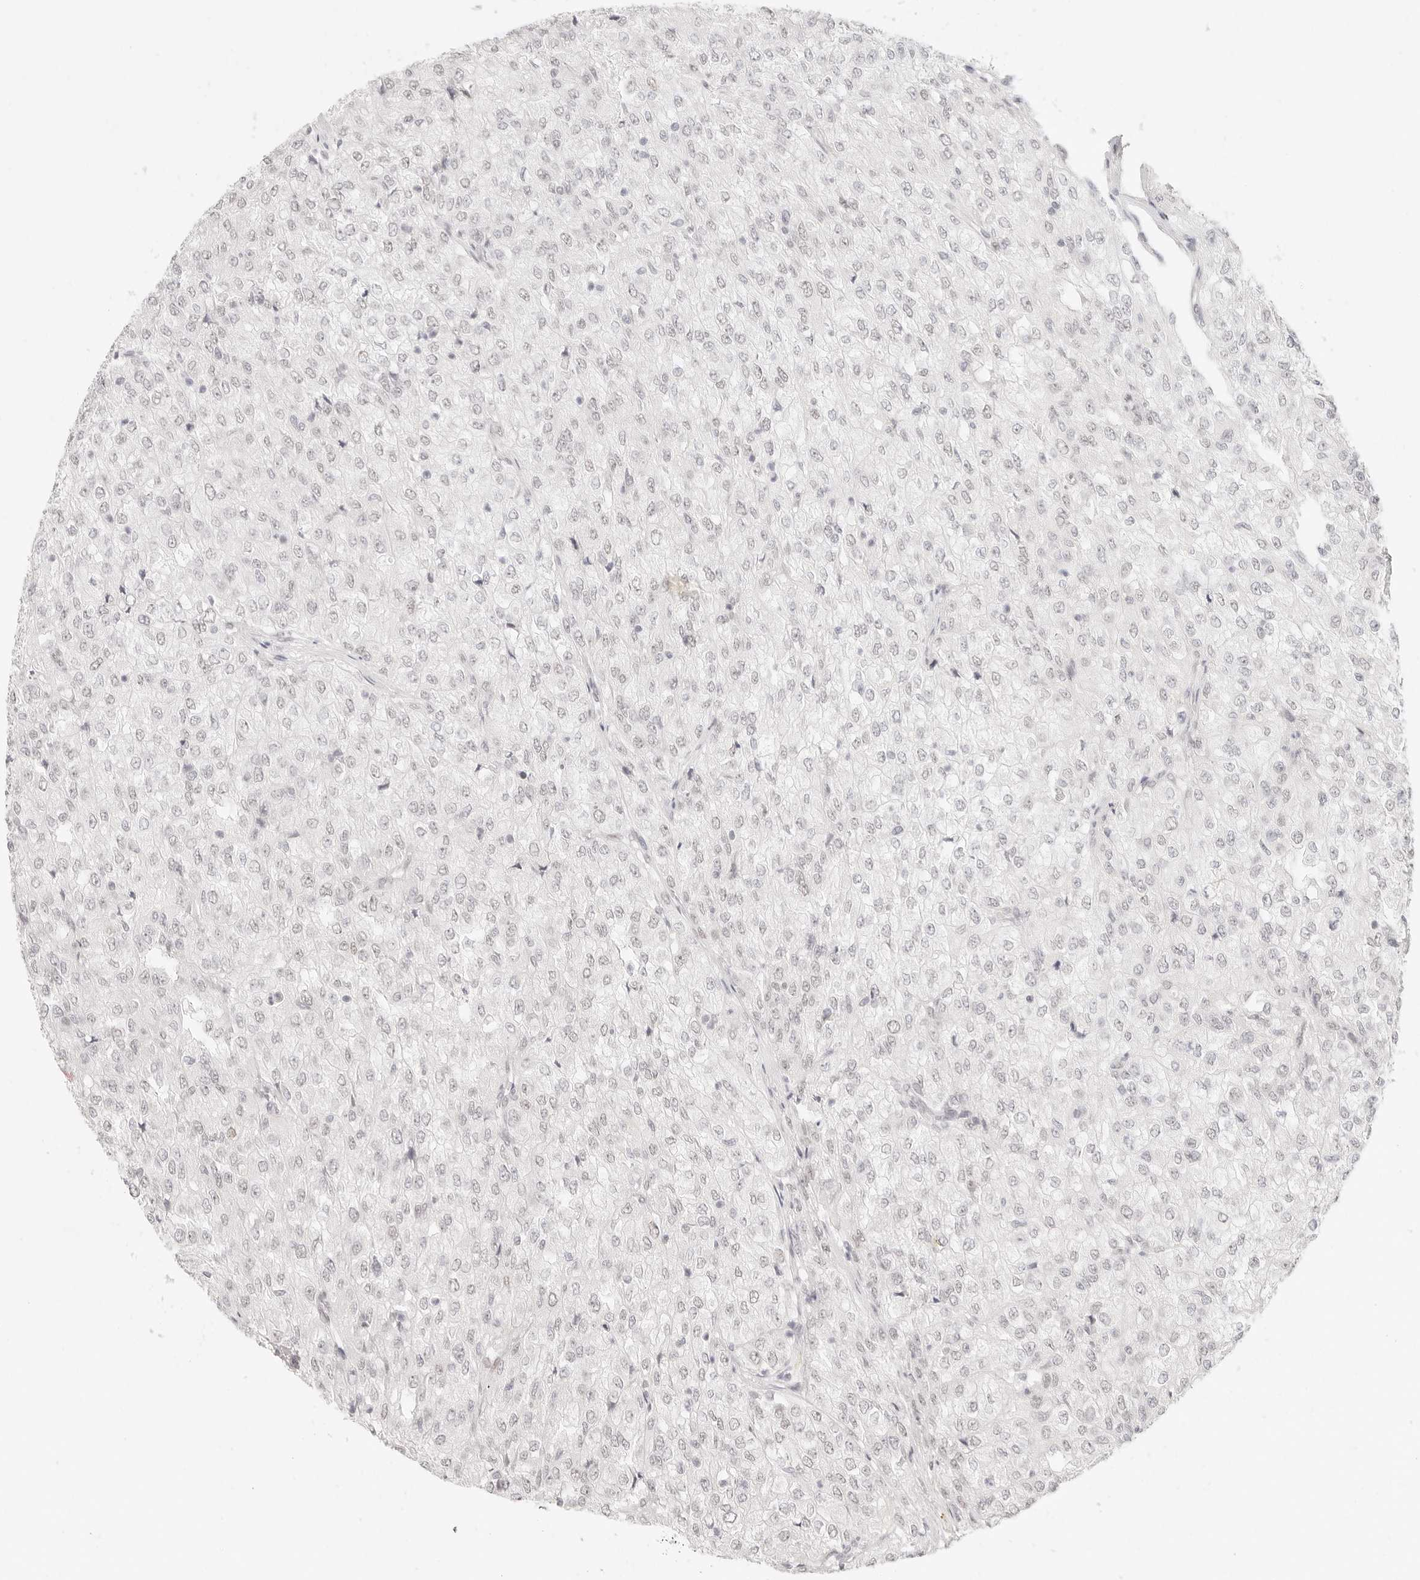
{"staining": {"intensity": "negative", "quantity": "none", "location": "none"}, "tissue": "renal cancer", "cell_type": "Tumor cells", "image_type": "cancer", "snomed": [{"axis": "morphology", "description": "Adenocarcinoma, NOS"}, {"axis": "topography", "description": "Kidney"}], "caption": "Human renal cancer stained for a protein using immunohistochemistry (IHC) exhibits no staining in tumor cells.", "gene": "ZC3H11A", "patient": {"sex": "female", "age": 54}}